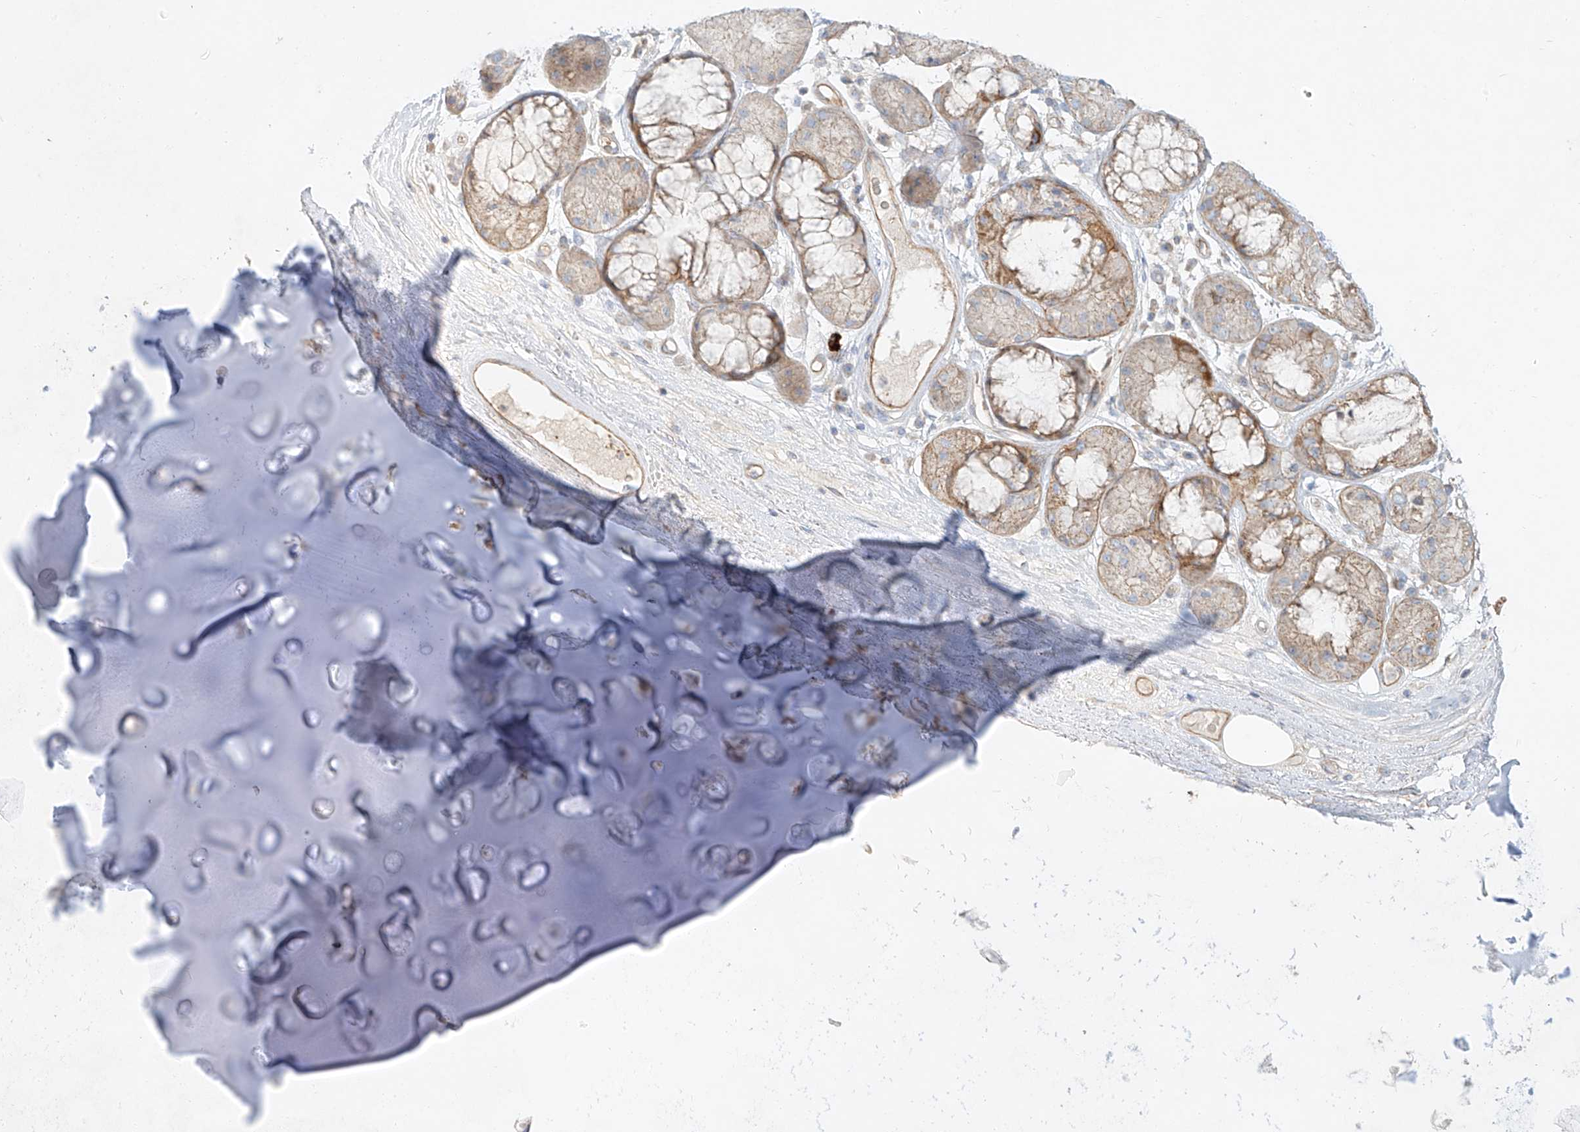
{"staining": {"intensity": "negative", "quantity": "none", "location": "none"}, "tissue": "adipose tissue", "cell_type": "Adipocytes", "image_type": "normal", "snomed": [{"axis": "morphology", "description": "Normal tissue, NOS"}, {"axis": "morphology", "description": "Squamous cell carcinoma, NOS"}, {"axis": "topography", "description": "Lymph node"}, {"axis": "topography", "description": "Bronchus"}, {"axis": "topography", "description": "Lung"}], "caption": "This is a micrograph of IHC staining of unremarkable adipose tissue, which shows no staining in adipocytes.", "gene": "AJM1", "patient": {"sex": "male", "age": 66}}